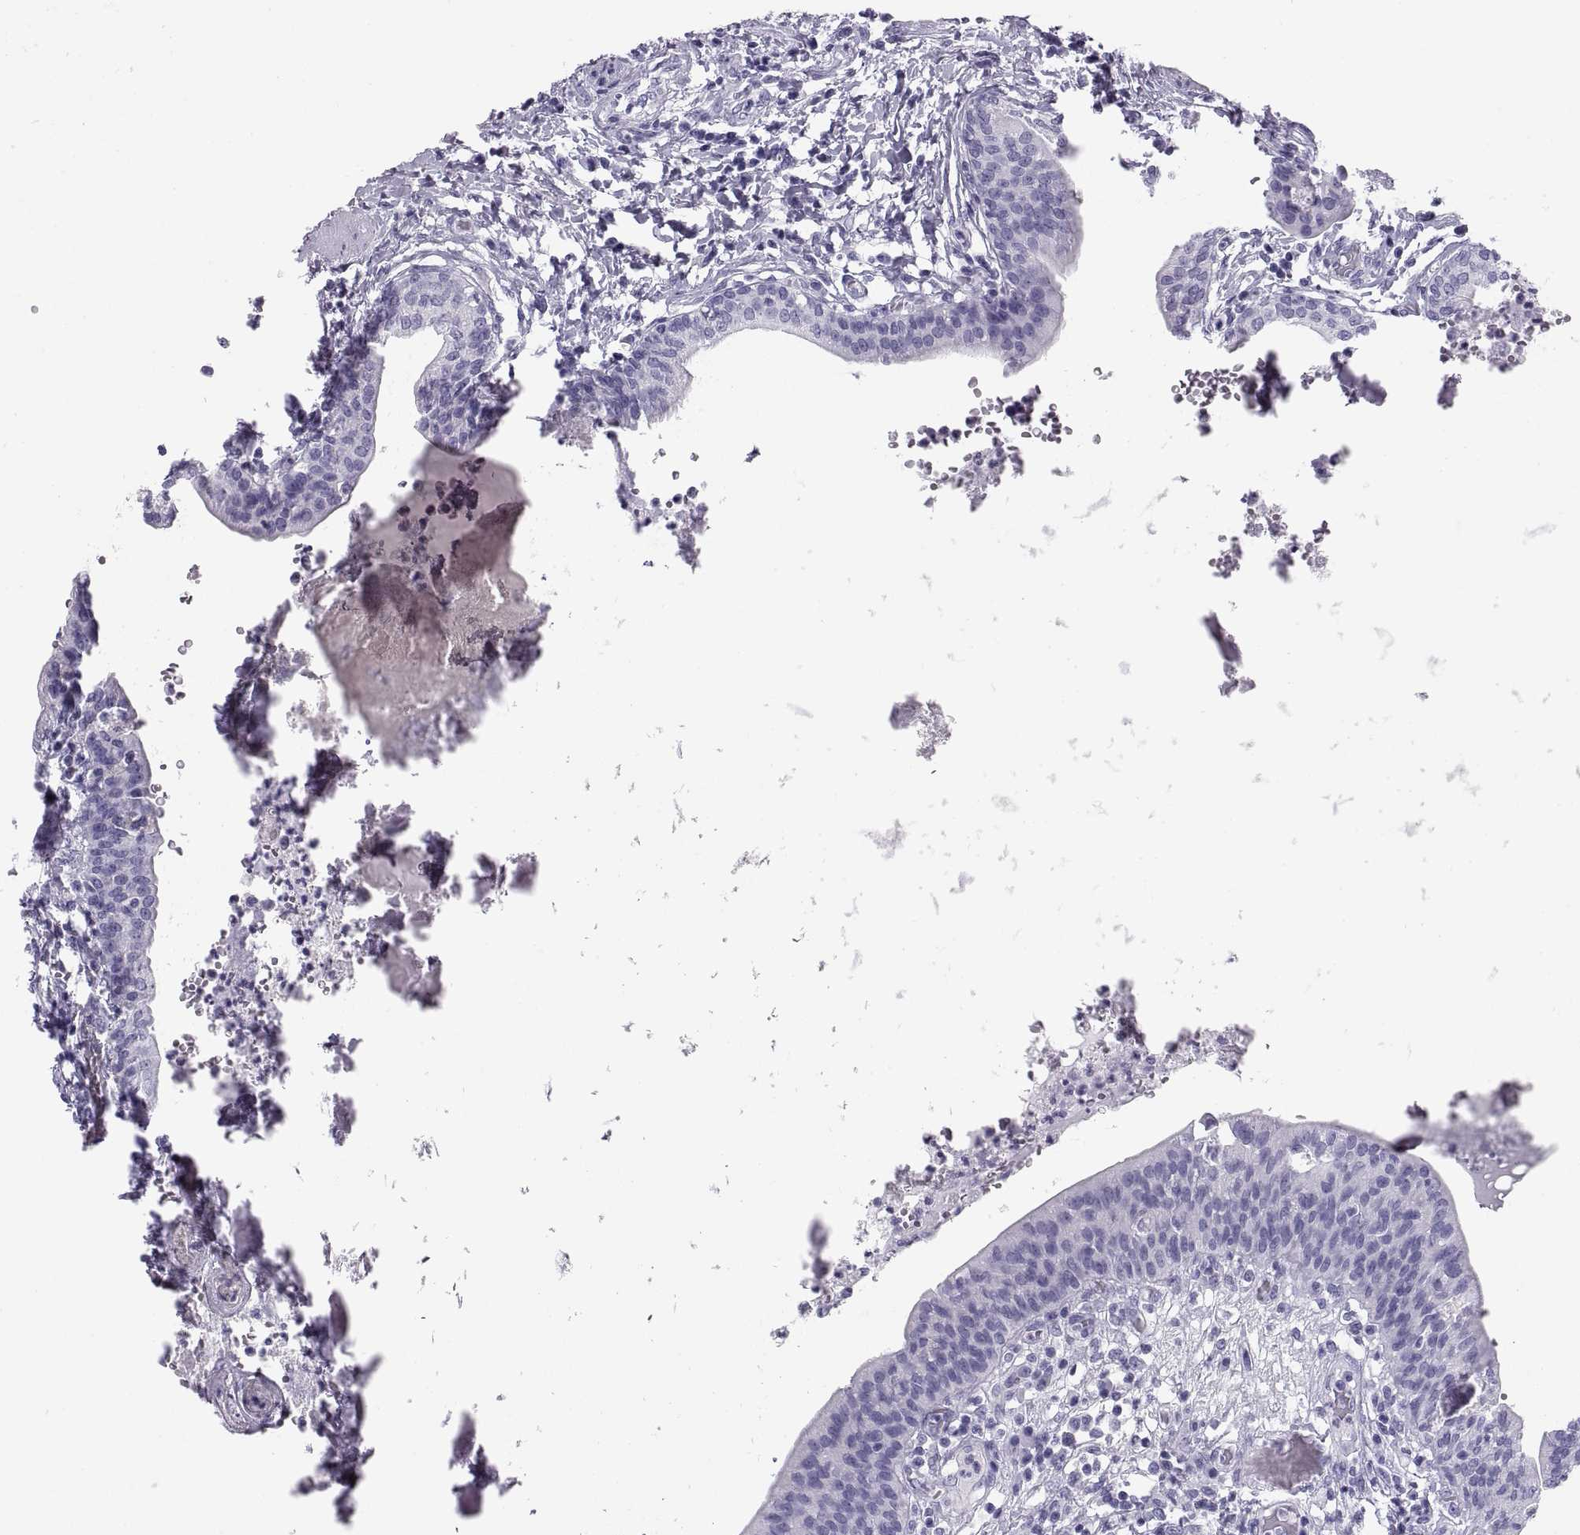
{"staining": {"intensity": "negative", "quantity": "none", "location": "none"}, "tissue": "urinary bladder", "cell_type": "Urothelial cells", "image_type": "normal", "snomed": [{"axis": "morphology", "description": "Normal tissue, NOS"}, {"axis": "topography", "description": "Urinary bladder"}], "caption": "DAB (3,3'-diaminobenzidine) immunohistochemical staining of unremarkable urinary bladder reveals no significant positivity in urothelial cells. Brightfield microscopy of immunohistochemistry (IHC) stained with DAB (3,3'-diaminobenzidine) (brown) and hematoxylin (blue), captured at high magnification.", "gene": "PAX2", "patient": {"sex": "male", "age": 66}}